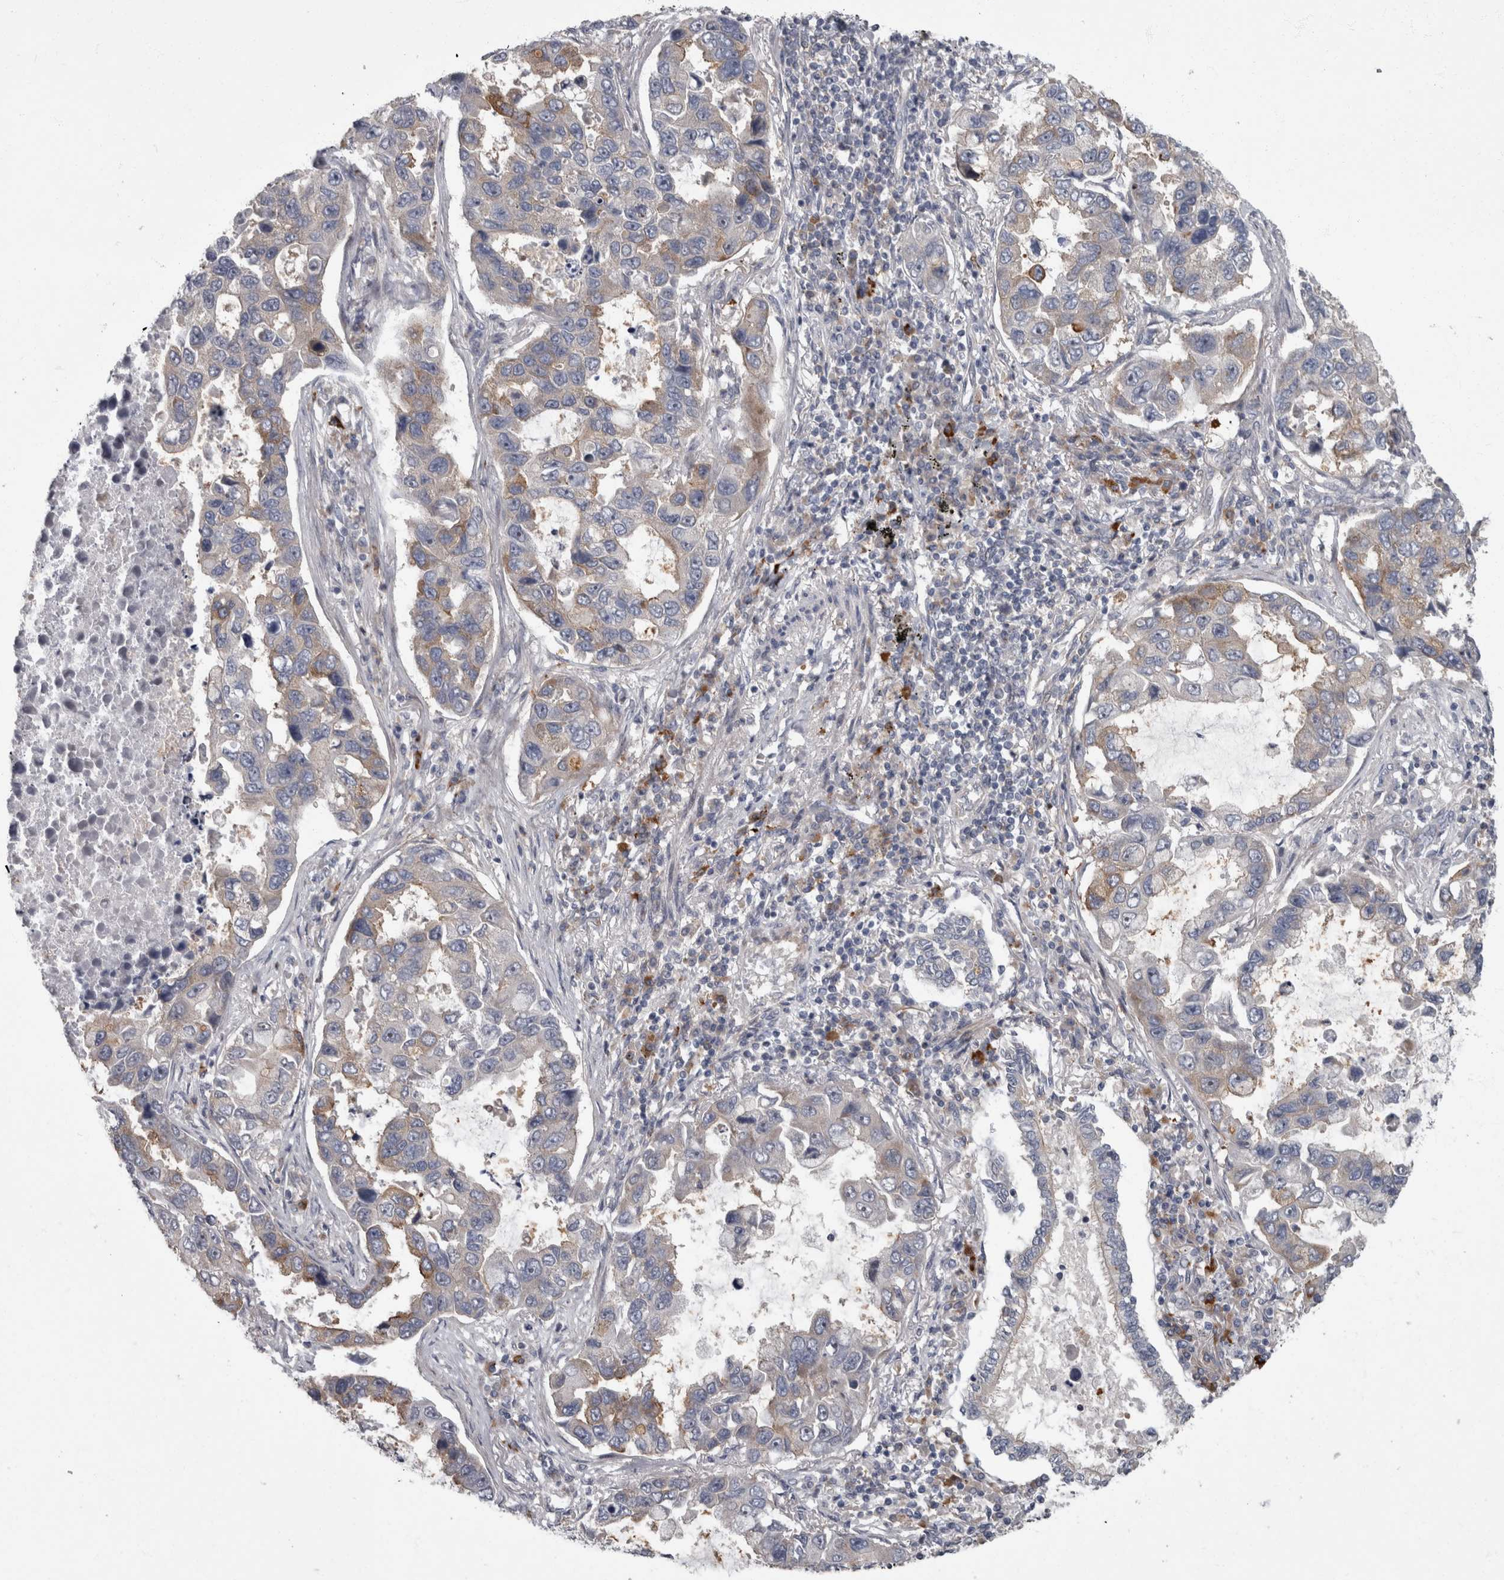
{"staining": {"intensity": "moderate", "quantity": "<25%", "location": "cytoplasmic/membranous"}, "tissue": "lung cancer", "cell_type": "Tumor cells", "image_type": "cancer", "snomed": [{"axis": "morphology", "description": "Adenocarcinoma, NOS"}, {"axis": "topography", "description": "Lung"}], "caption": "Immunohistochemical staining of lung adenocarcinoma demonstrates moderate cytoplasmic/membranous protein positivity in about <25% of tumor cells.", "gene": "CDC42BPG", "patient": {"sex": "male", "age": 64}}